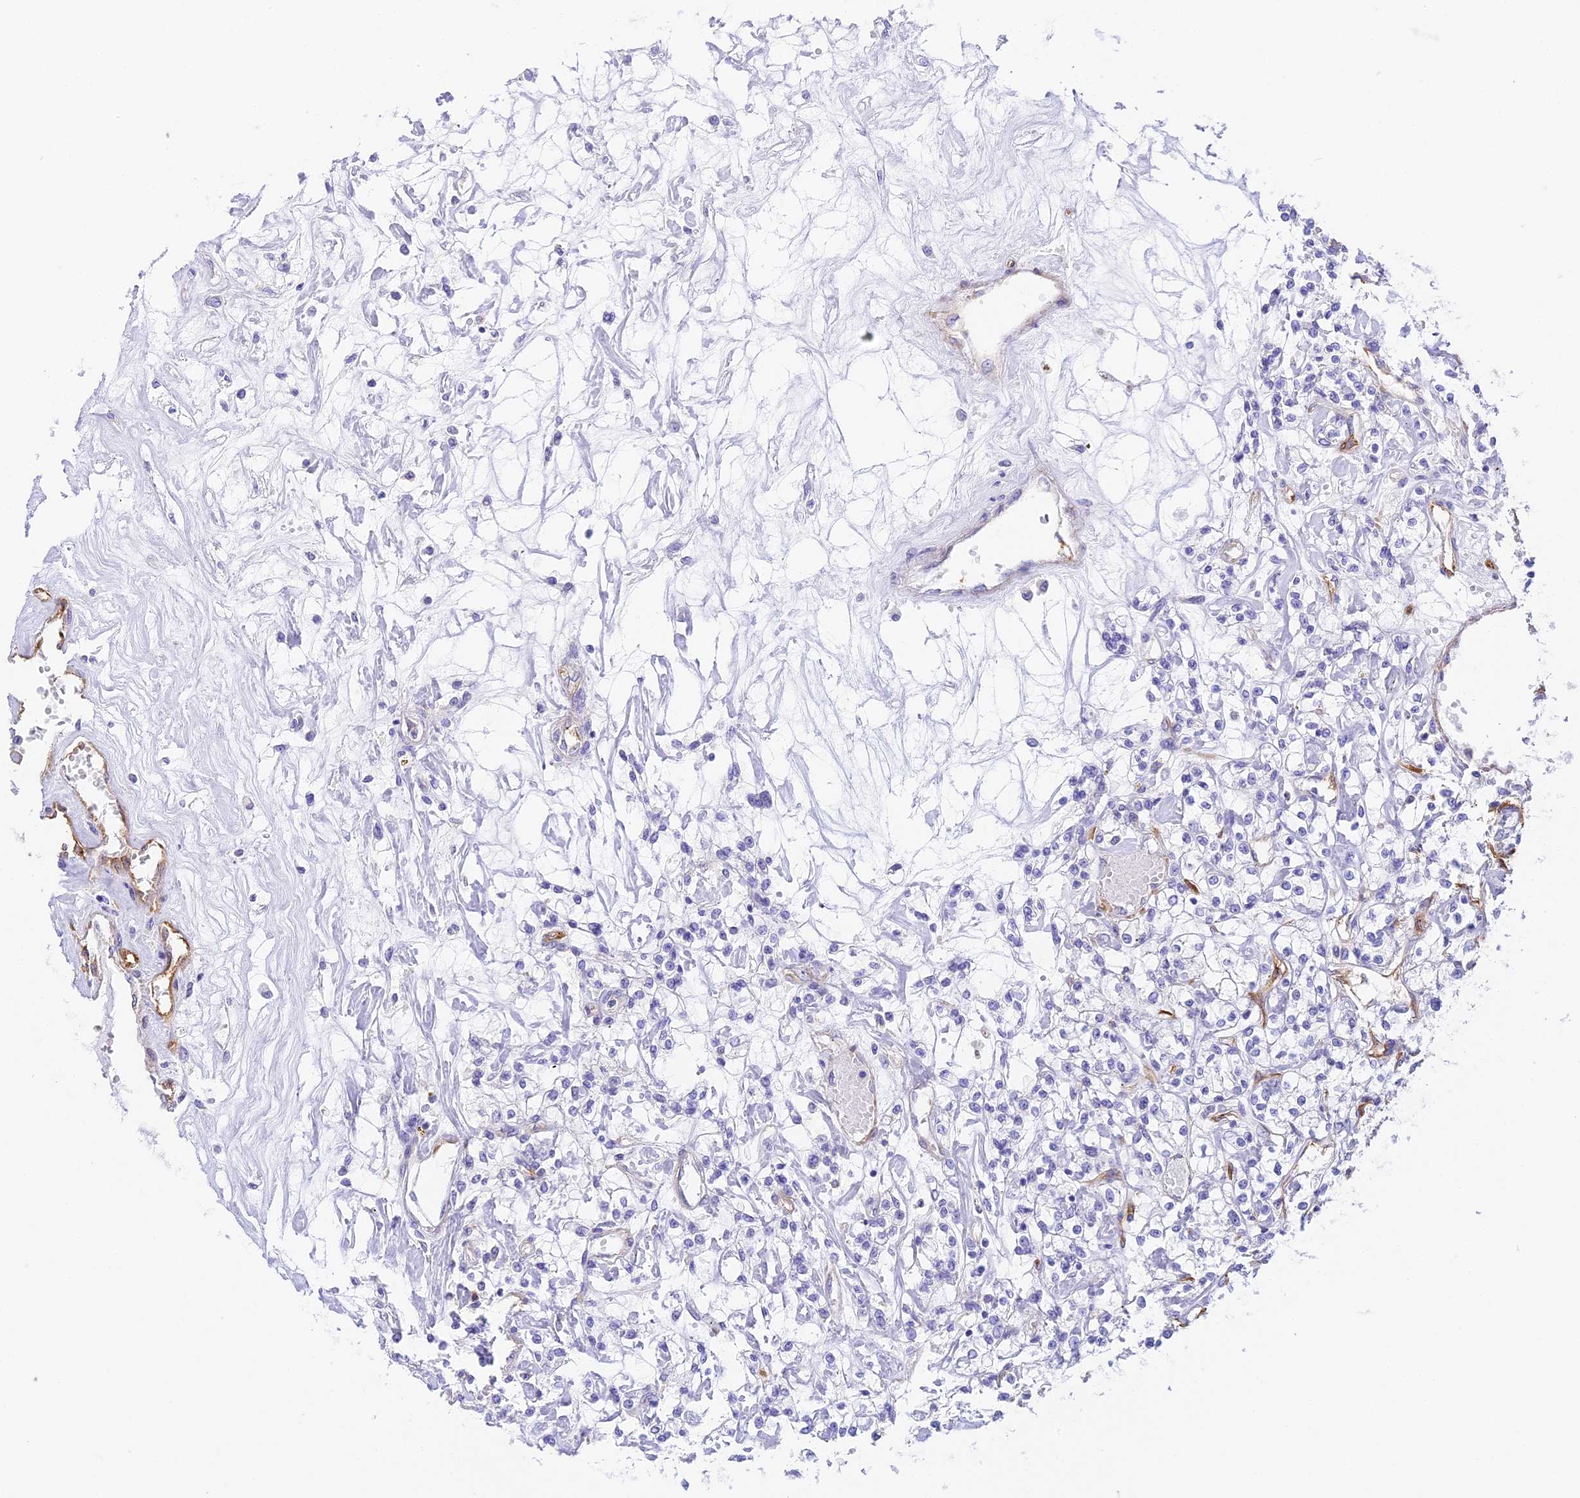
{"staining": {"intensity": "negative", "quantity": "none", "location": "none"}, "tissue": "renal cancer", "cell_type": "Tumor cells", "image_type": "cancer", "snomed": [{"axis": "morphology", "description": "Adenocarcinoma, NOS"}, {"axis": "topography", "description": "Kidney"}], "caption": "Tumor cells show no significant protein expression in adenocarcinoma (renal).", "gene": "HOMER3", "patient": {"sex": "female", "age": 59}}